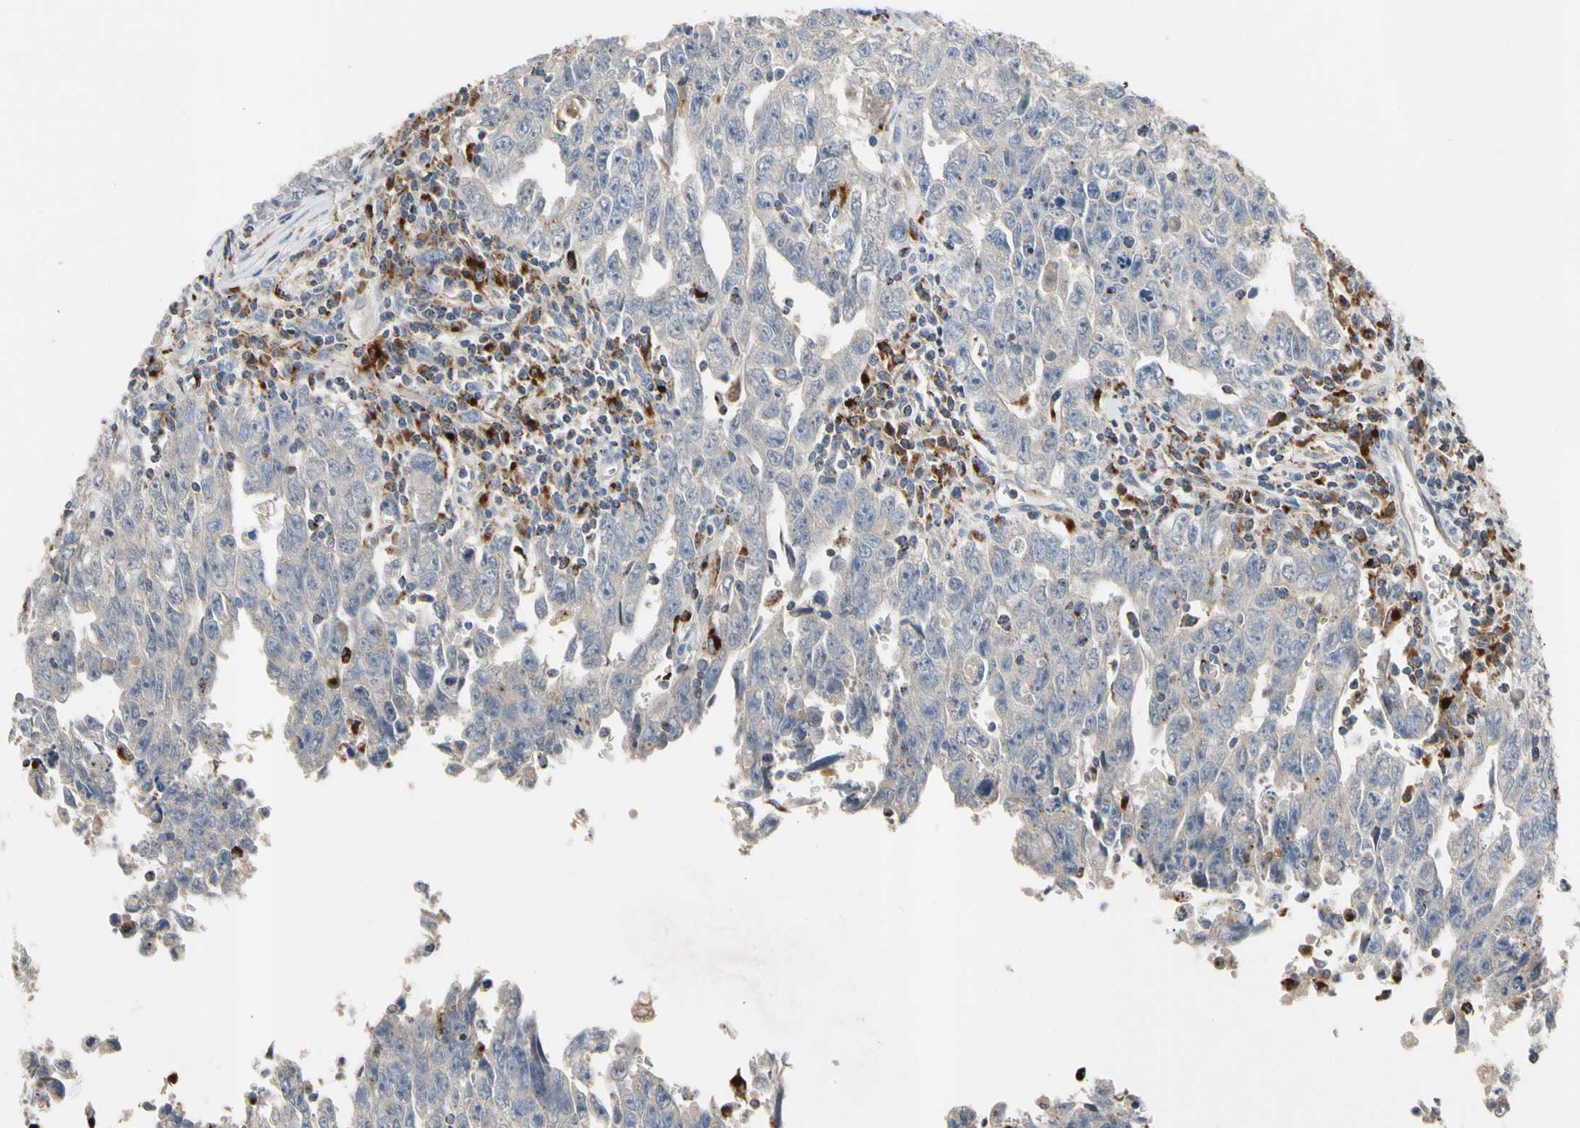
{"staining": {"intensity": "negative", "quantity": "none", "location": "none"}, "tissue": "testis cancer", "cell_type": "Tumor cells", "image_type": "cancer", "snomed": [{"axis": "morphology", "description": "Carcinoma, Embryonal, NOS"}, {"axis": "topography", "description": "Testis"}], "caption": "A histopathology image of human testis cancer is negative for staining in tumor cells. (DAB (3,3'-diaminobenzidine) immunohistochemistry with hematoxylin counter stain).", "gene": "ADA2", "patient": {"sex": "male", "age": 28}}